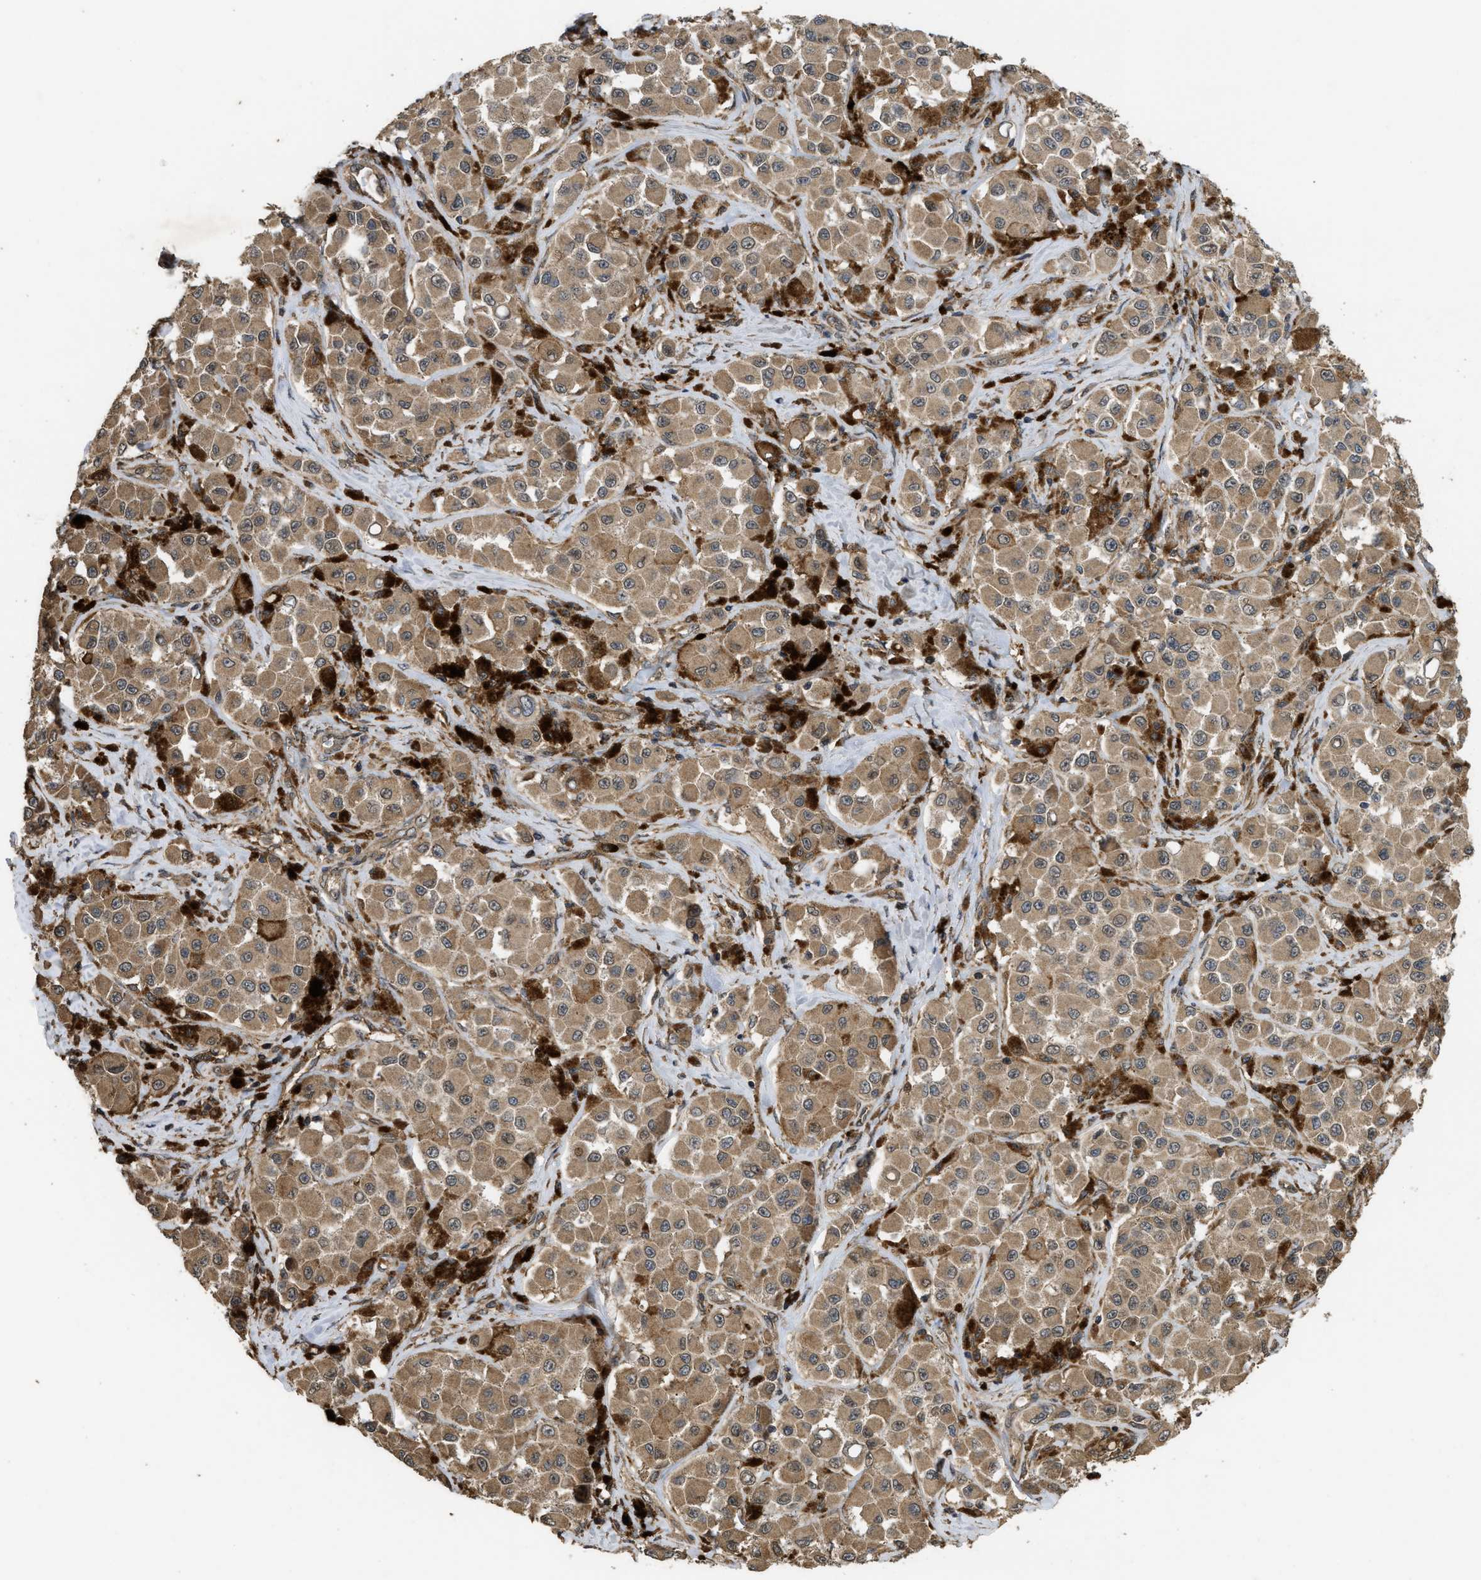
{"staining": {"intensity": "weak", "quantity": ">75%", "location": "cytoplasmic/membranous"}, "tissue": "melanoma", "cell_type": "Tumor cells", "image_type": "cancer", "snomed": [{"axis": "morphology", "description": "Malignant melanoma, NOS"}, {"axis": "topography", "description": "Skin"}], "caption": "Immunohistochemistry (DAB (3,3'-diaminobenzidine)) staining of malignant melanoma reveals weak cytoplasmic/membranous protein staining in about >75% of tumor cells.", "gene": "FZD6", "patient": {"sex": "male", "age": 84}}